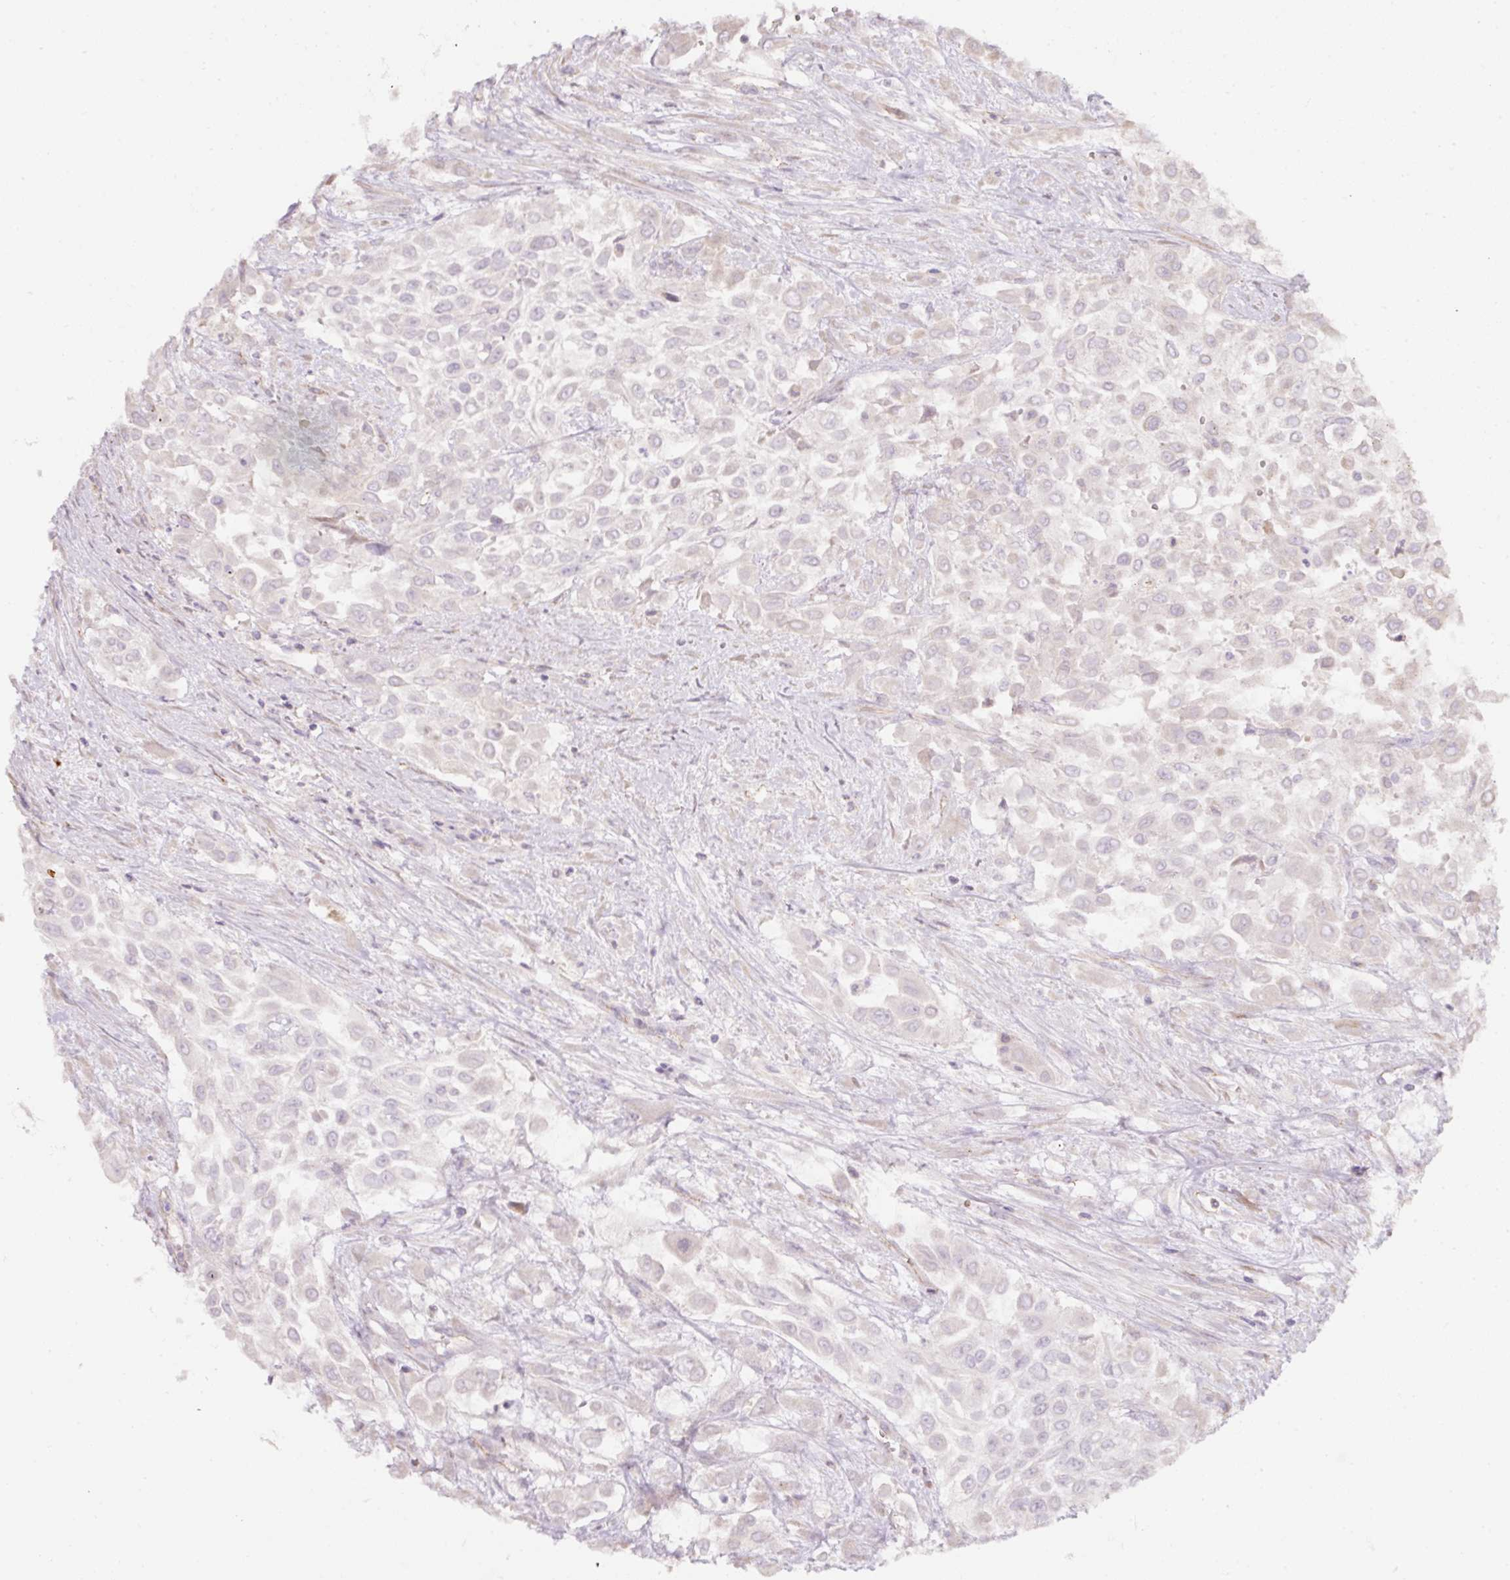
{"staining": {"intensity": "negative", "quantity": "none", "location": "none"}, "tissue": "urothelial cancer", "cell_type": "Tumor cells", "image_type": "cancer", "snomed": [{"axis": "morphology", "description": "Urothelial carcinoma, High grade"}, {"axis": "topography", "description": "Urinary bladder"}], "caption": "An immunohistochemistry (IHC) histopathology image of urothelial carcinoma (high-grade) is shown. There is no staining in tumor cells of urothelial carcinoma (high-grade). The staining is performed using DAB brown chromogen with nuclei counter-stained in using hematoxylin.", "gene": "NBPF11", "patient": {"sex": "male", "age": 57}}